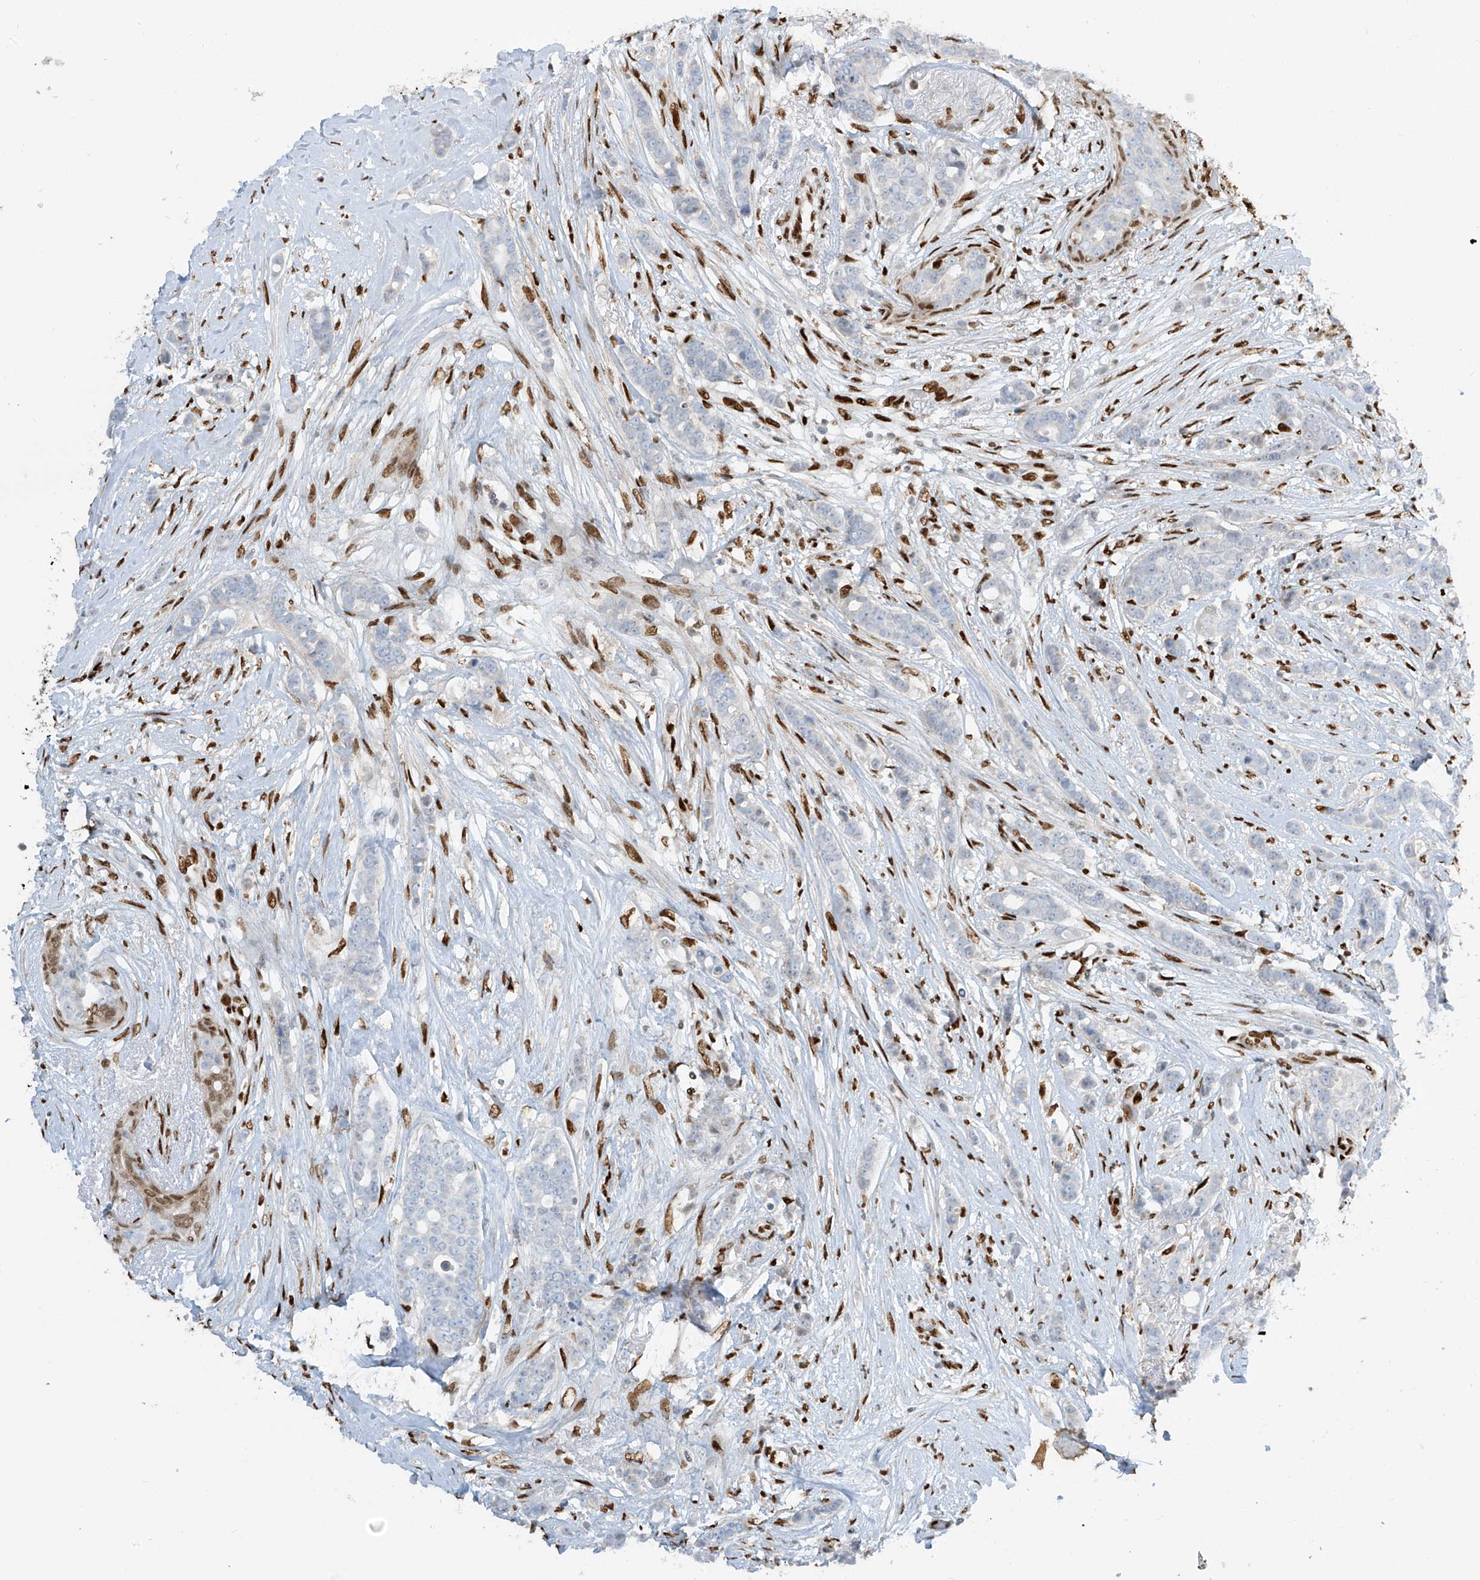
{"staining": {"intensity": "negative", "quantity": "none", "location": "none"}, "tissue": "breast cancer", "cell_type": "Tumor cells", "image_type": "cancer", "snomed": [{"axis": "morphology", "description": "Lobular carcinoma"}, {"axis": "topography", "description": "Breast"}], "caption": "Protein analysis of breast lobular carcinoma displays no significant staining in tumor cells.", "gene": "PM20D2", "patient": {"sex": "female", "age": 51}}